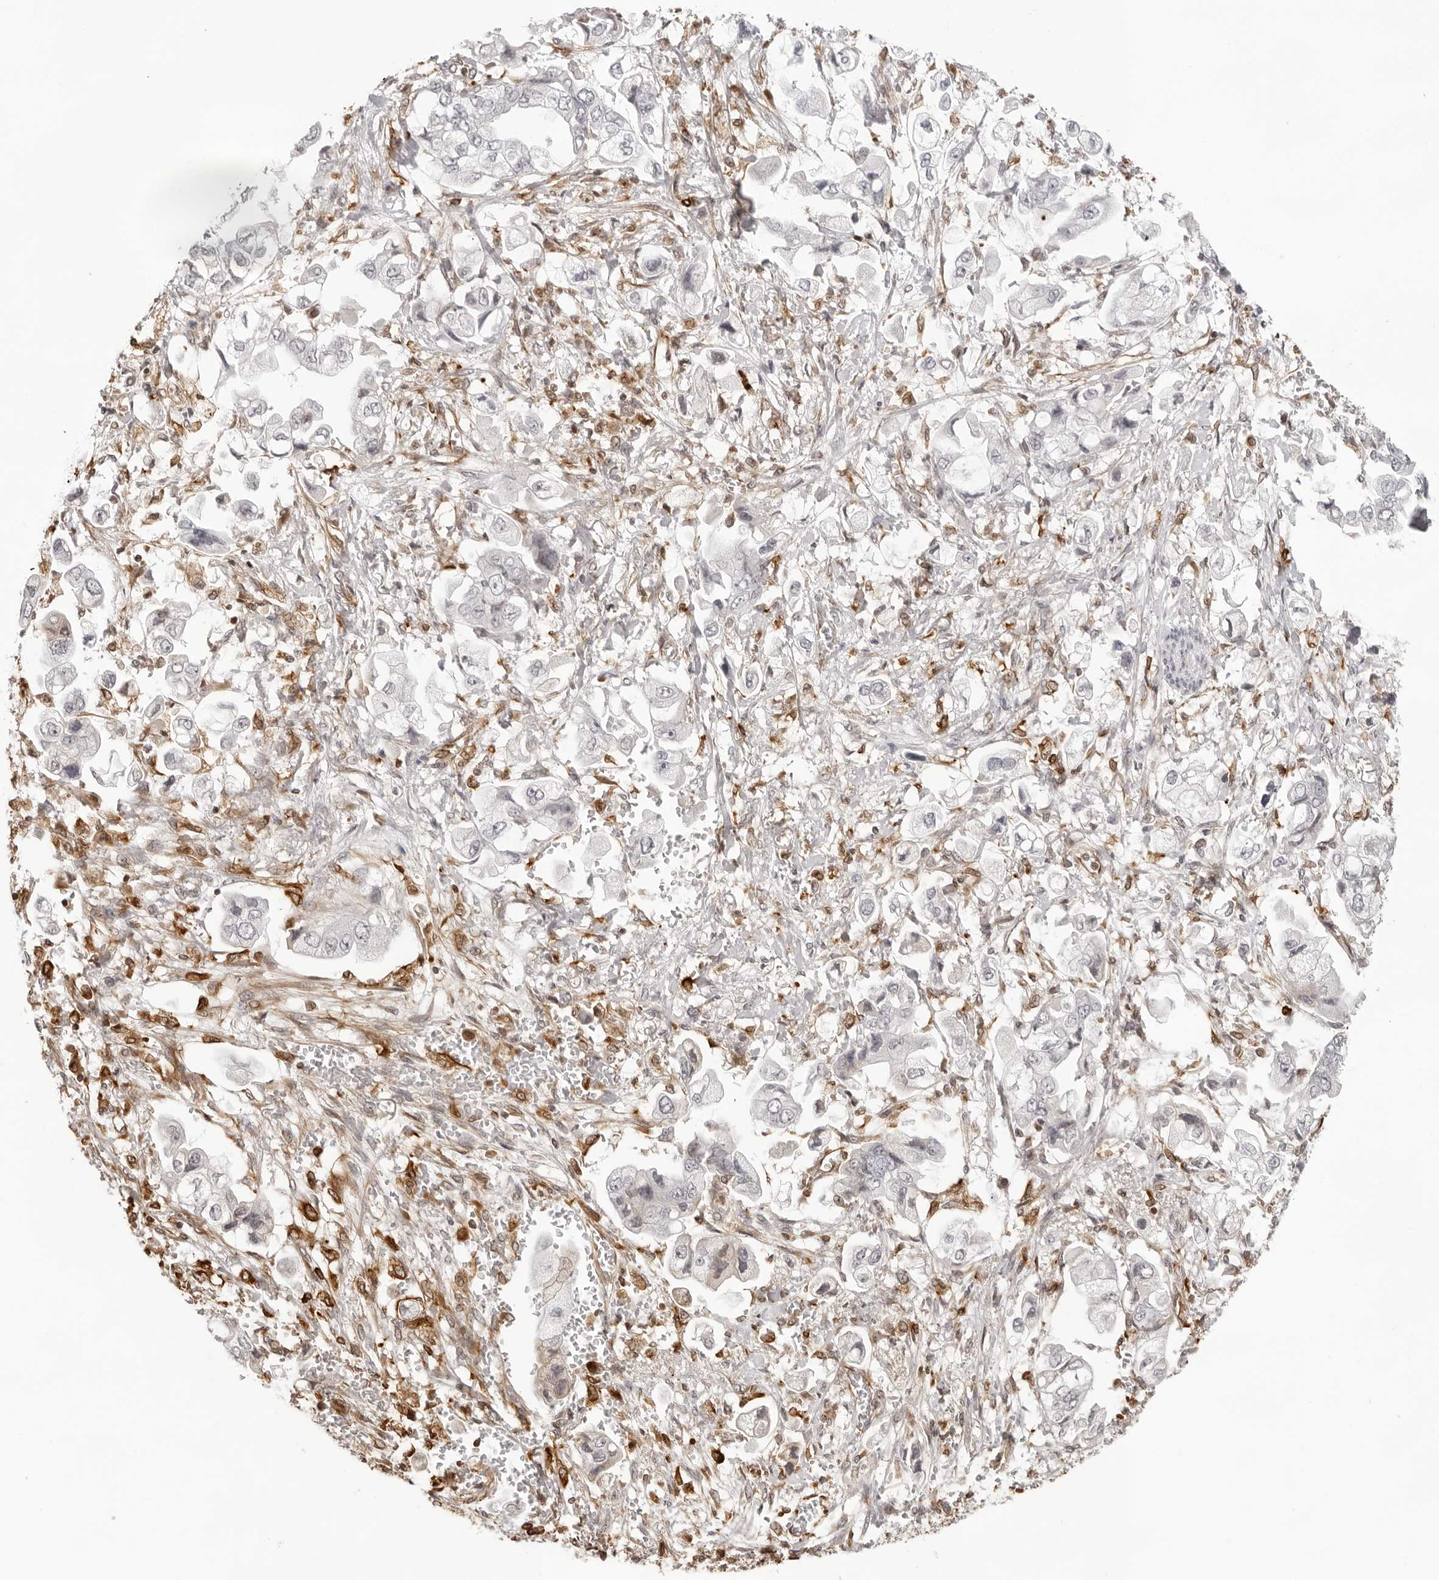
{"staining": {"intensity": "negative", "quantity": "none", "location": "none"}, "tissue": "stomach cancer", "cell_type": "Tumor cells", "image_type": "cancer", "snomed": [{"axis": "morphology", "description": "Adenocarcinoma, NOS"}, {"axis": "topography", "description": "Stomach"}], "caption": "A high-resolution photomicrograph shows IHC staining of adenocarcinoma (stomach), which demonstrates no significant staining in tumor cells.", "gene": "DYNLT5", "patient": {"sex": "male", "age": 62}}